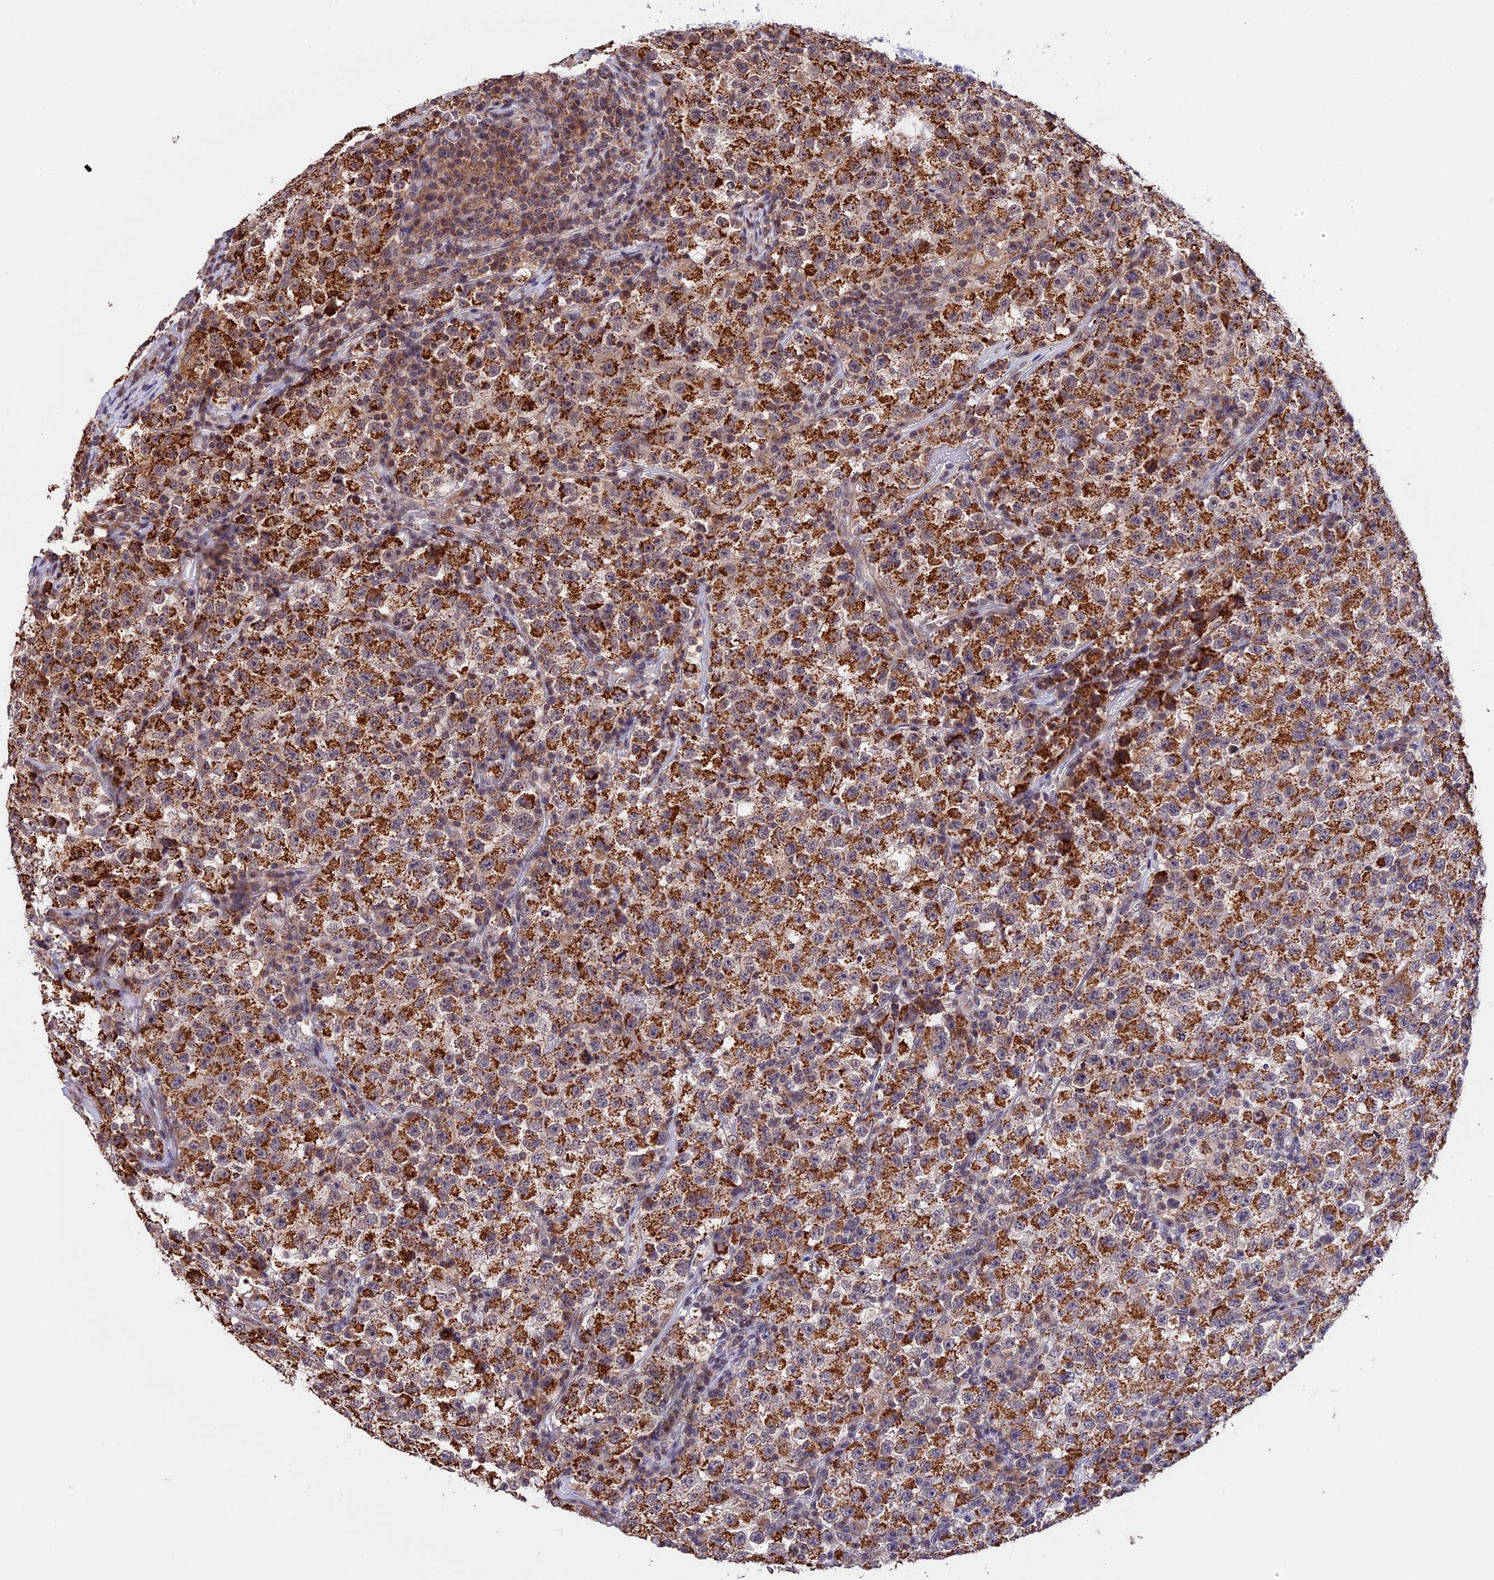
{"staining": {"intensity": "strong", "quantity": ">75%", "location": "cytoplasmic/membranous"}, "tissue": "testis cancer", "cell_type": "Tumor cells", "image_type": "cancer", "snomed": [{"axis": "morphology", "description": "Seminoma, NOS"}, {"axis": "topography", "description": "Testis"}], "caption": "The histopathology image demonstrates a brown stain indicating the presence of a protein in the cytoplasmic/membranous of tumor cells in testis seminoma.", "gene": "RERGL", "patient": {"sex": "male", "age": 22}}